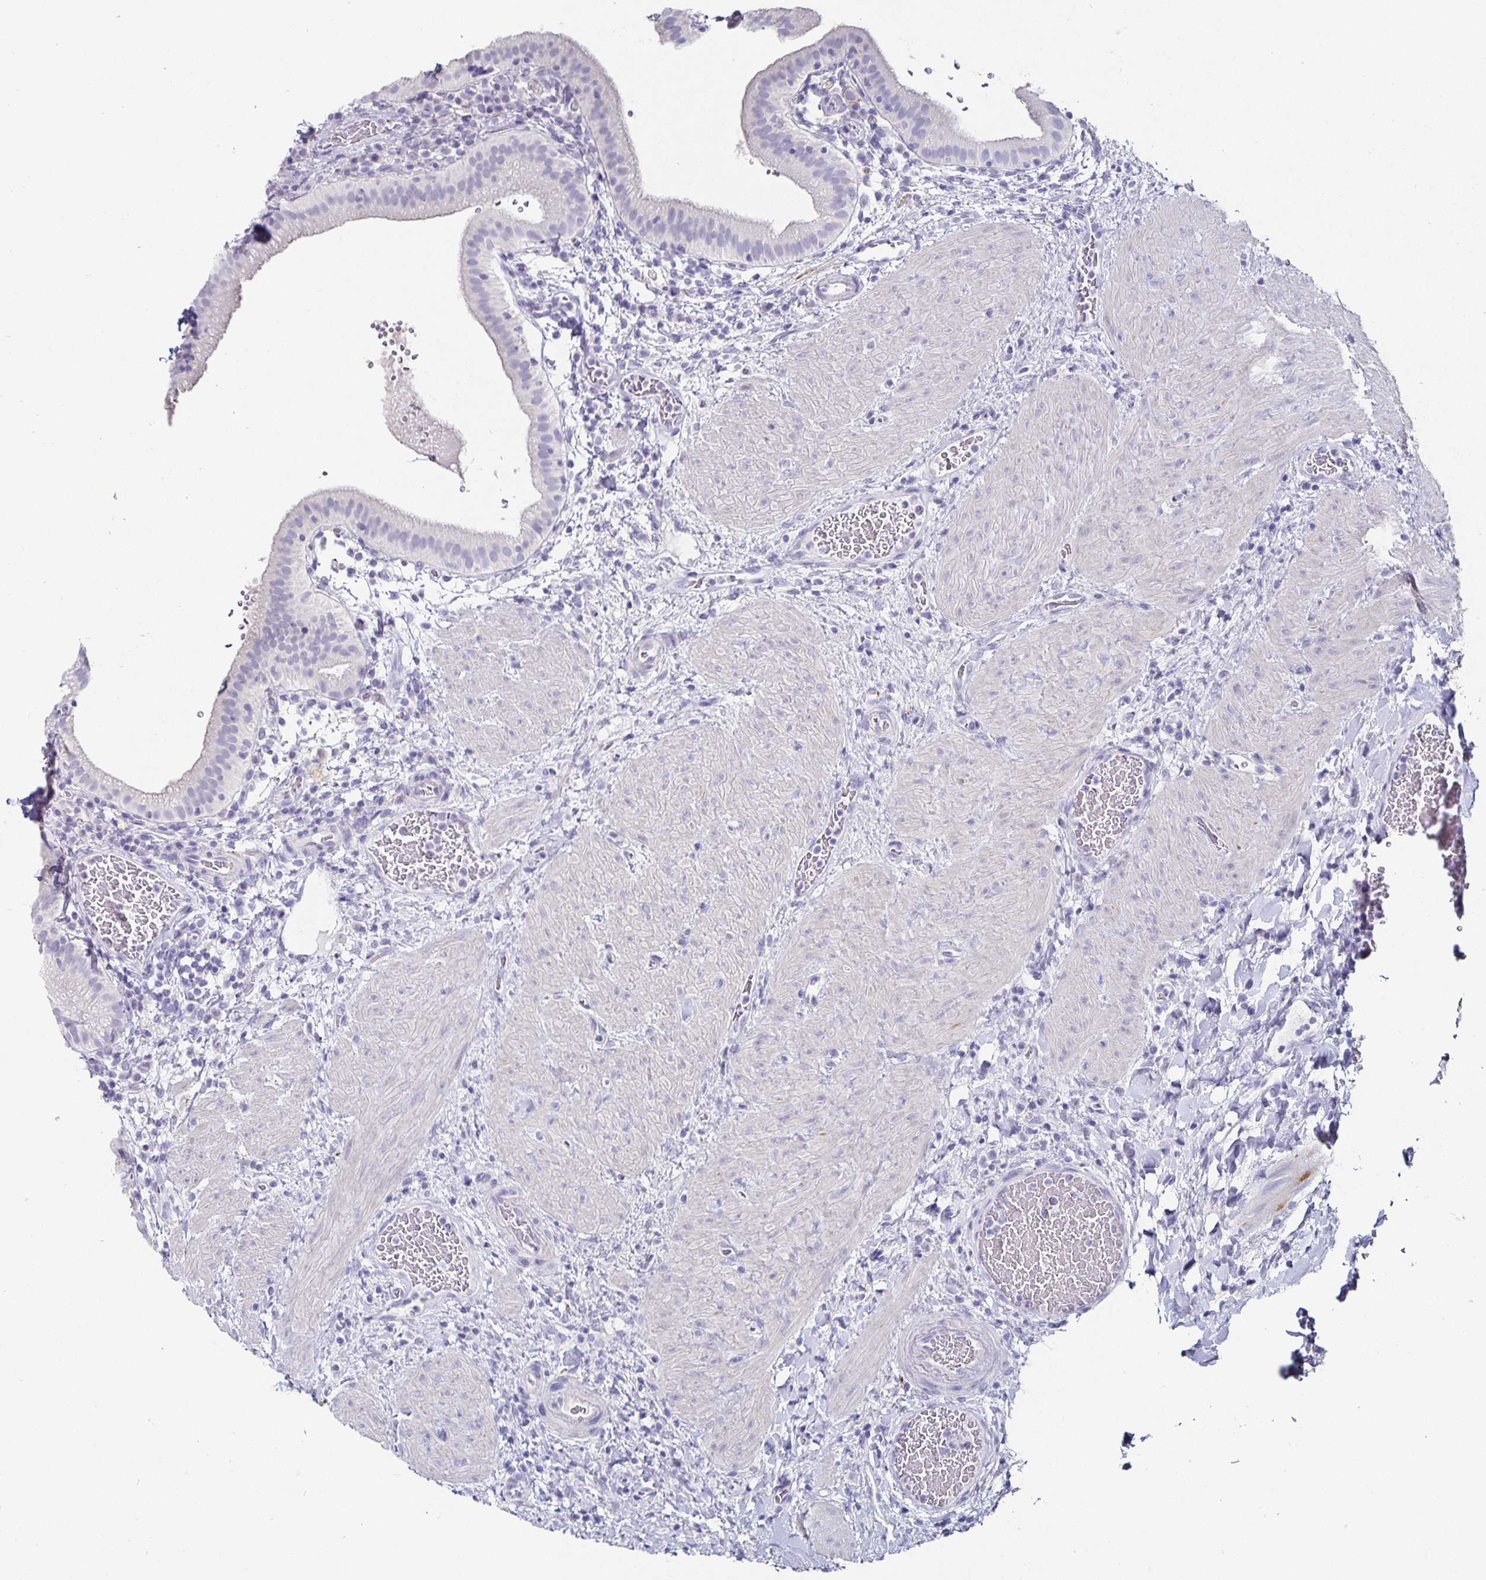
{"staining": {"intensity": "negative", "quantity": "none", "location": "none"}, "tissue": "gallbladder", "cell_type": "Glandular cells", "image_type": "normal", "snomed": [{"axis": "morphology", "description": "Normal tissue, NOS"}, {"axis": "topography", "description": "Gallbladder"}], "caption": "Immunohistochemistry (IHC) photomicrograph of normal gallbladder: human gallbladder stained with DAB displays no significant protein staining in glandular cells.", "gene": "CHGA", "patient": {"sex": "male", "age": 26}}